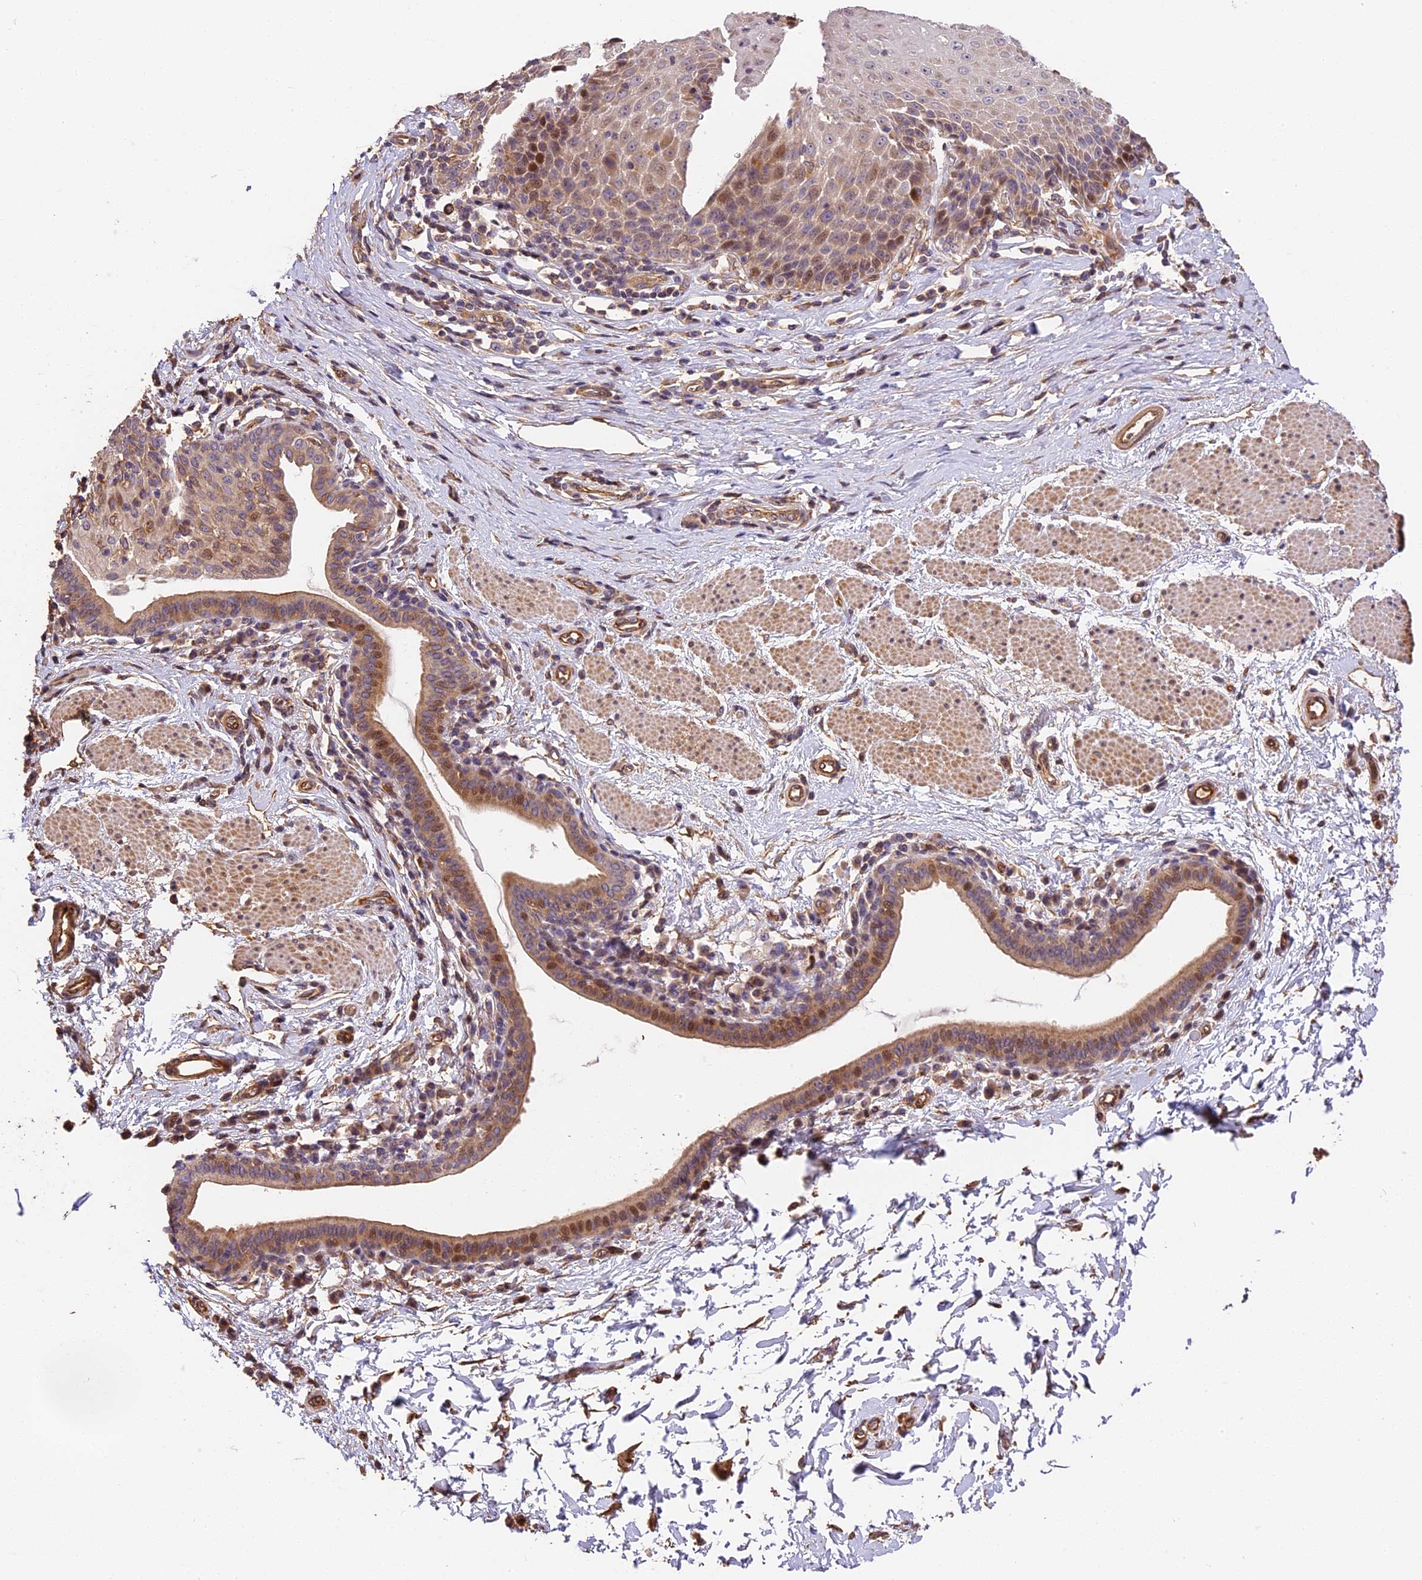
{"staining": {"intensity": "moderate", "quantity": "<25%", "location": "cytoplasmic/membranous,nuclear"}, "tissue": "esophagus", "cell_type": "Squamous epithelial cells", "image_type": "normal", "snomed": [{"axis": "morphology", "description": "Normal tissue, NOS"}, {"axis": "topography", "description": "Esophagus"}], "caption": "Moderate cytoplasmic/membranous,nuclear expression is appreciated in about <25% of squamous epithelial cells in benign esophagus.", "gene": "ARHGAP17", "patient": {"sex": "female", "age": 61}}